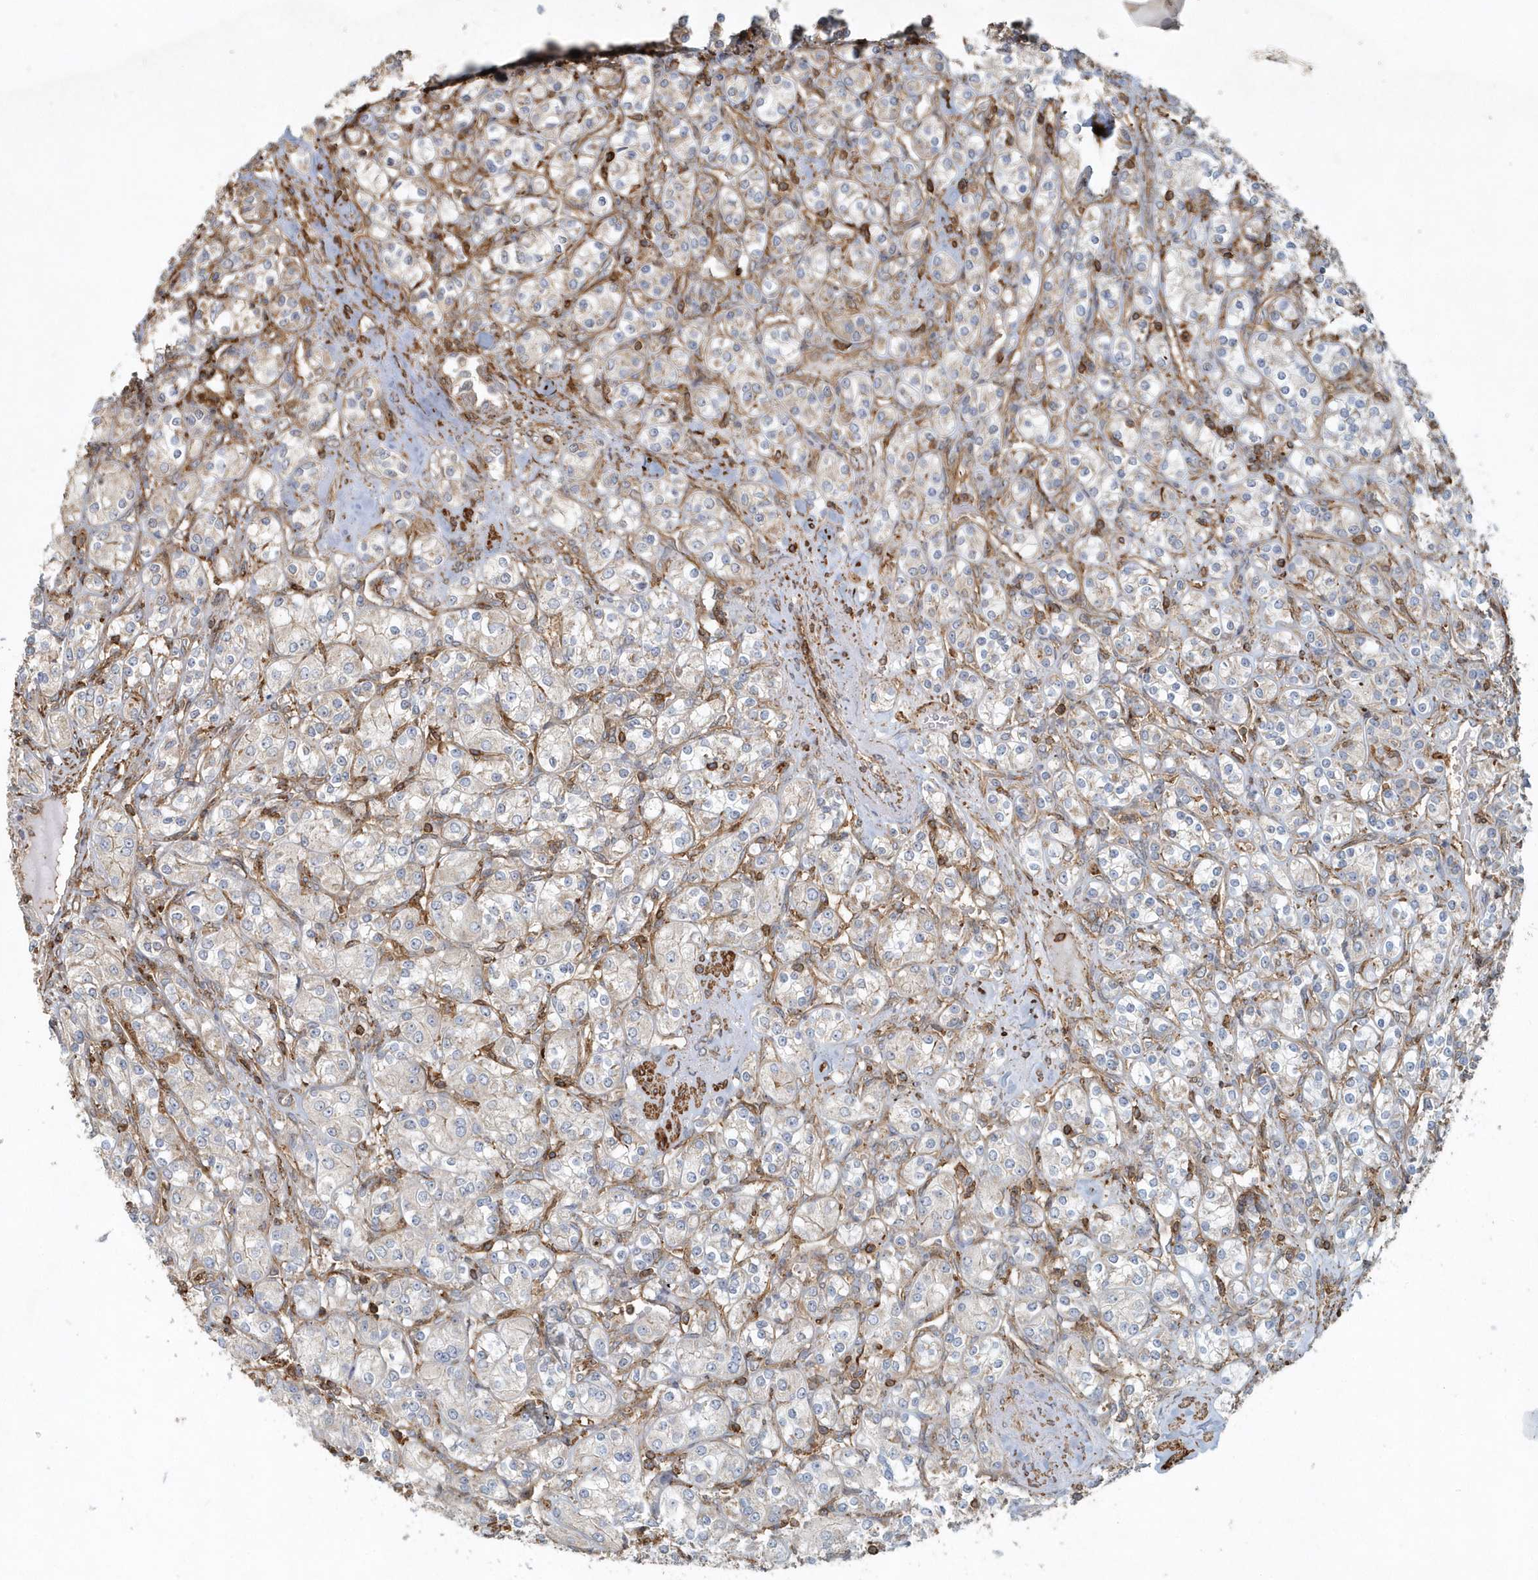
{"staining": {"intensity": "weak", "quantity": "<25%", "location": "cytoplasmic/membranous"}, "tissue": "renal cancer", "cell_type": "Tumor cells", "image_type": "cancer", "snomed": [{"axis": "morphology", "description": "Adenocarcinoma, NOS"}, {"axis": "topography", "description": "Kidney"}], "caption": "The immunohistochemistry image has no significant positivity in tumor cells of renal adenocarcinoma tissue.", "gene": "MMUT", "patient": {"sex": "male", "age": 77}}